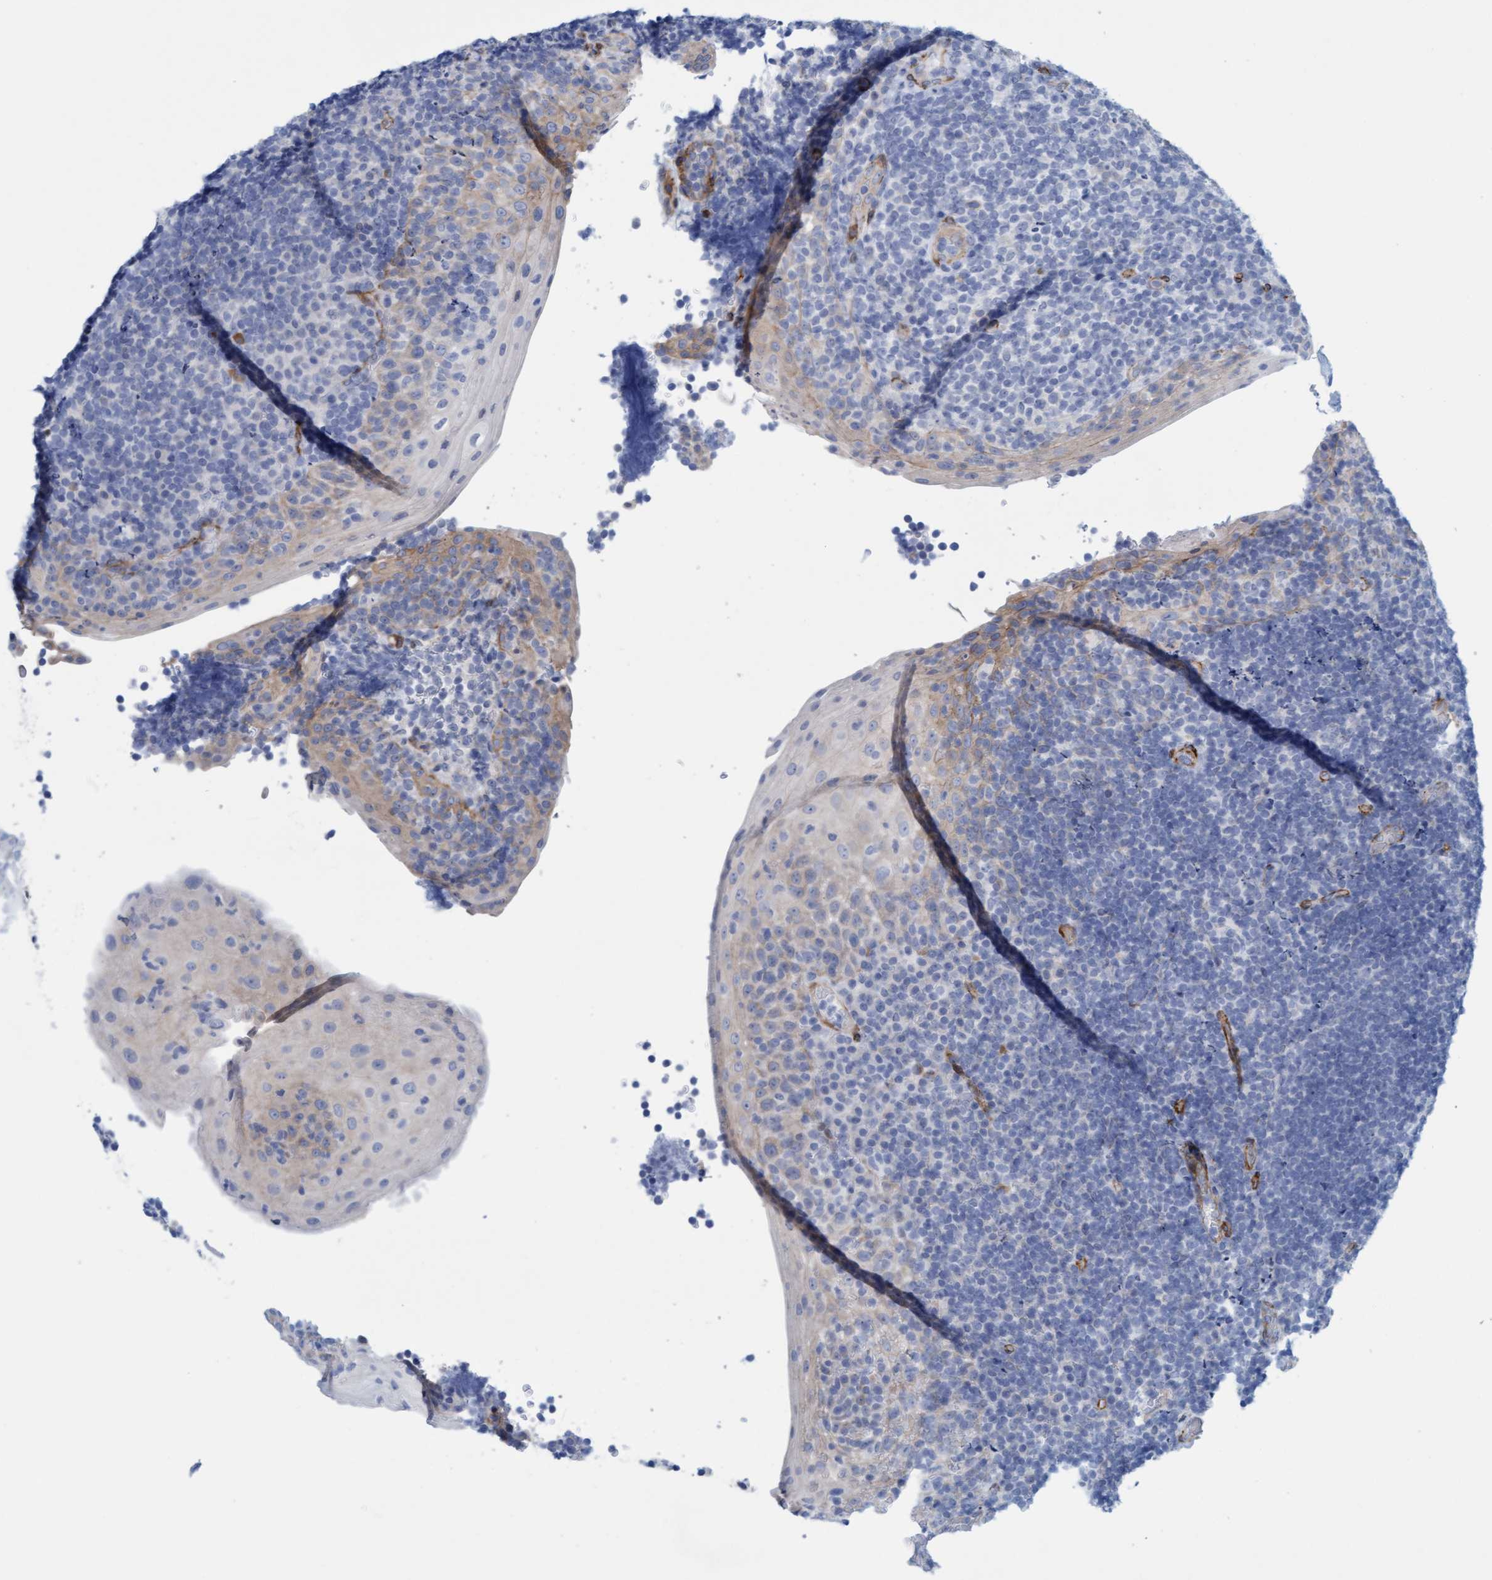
{"staining": {"intensity": "negative", "quantity": "none", "location": "none"}, "tissue": "tonsil", "cell_type": "Germinal center cells", "image_type": "normal", "snomed": [{"axis": "morphology", "description": "Normal tissue, NOS"}, {"axis": "topography", "description": "Tonsil"}], "caption": "The histopathology image reveals no significant positivity in germinal center cells of tonsil.", "gene": "MTFR1", "patient": {"sex": "male", "age": 37}}